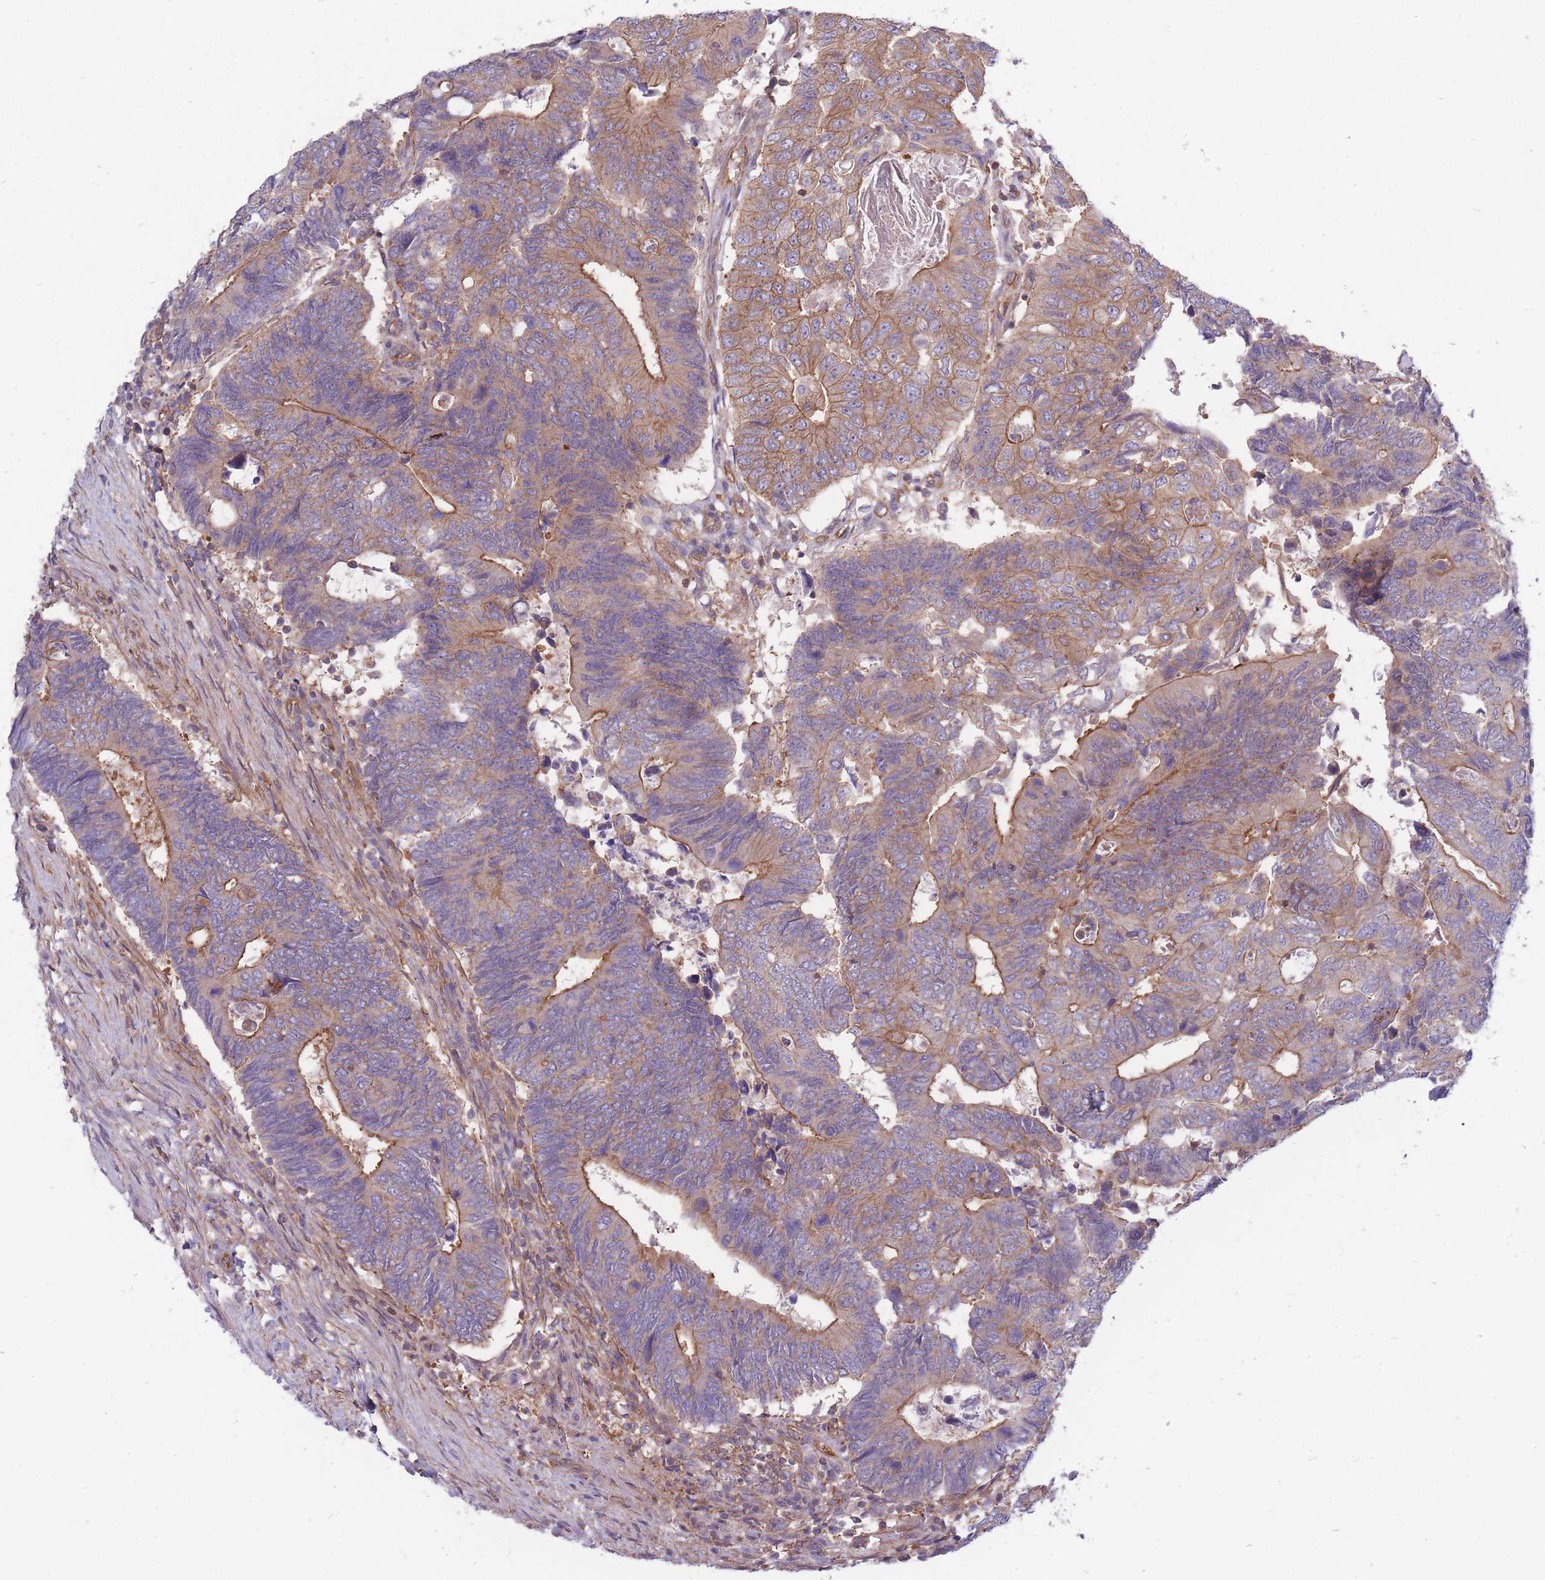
{"staining": {"intensity": "moderate", "quantity": "25%-75%", "location": "cytoplasmic/membranous"}, "tissue": "colorectal cancer", "cell_type": "Tumor cells", "image_type": "cancer", "snomed": [{"axis": "morphology", "description": "Adenocarcinoma, NOS"}, {"axis": "topography", "description": "Colon"}], "caption": "Human colorectal cancer stained with a brown dye exhibits moderate cytoplasmic/membranous positive positivity in approximately 25%-75% of tumor cells.", "gene": "GGA1", "patient": {"sex": "male", "age": 87}}